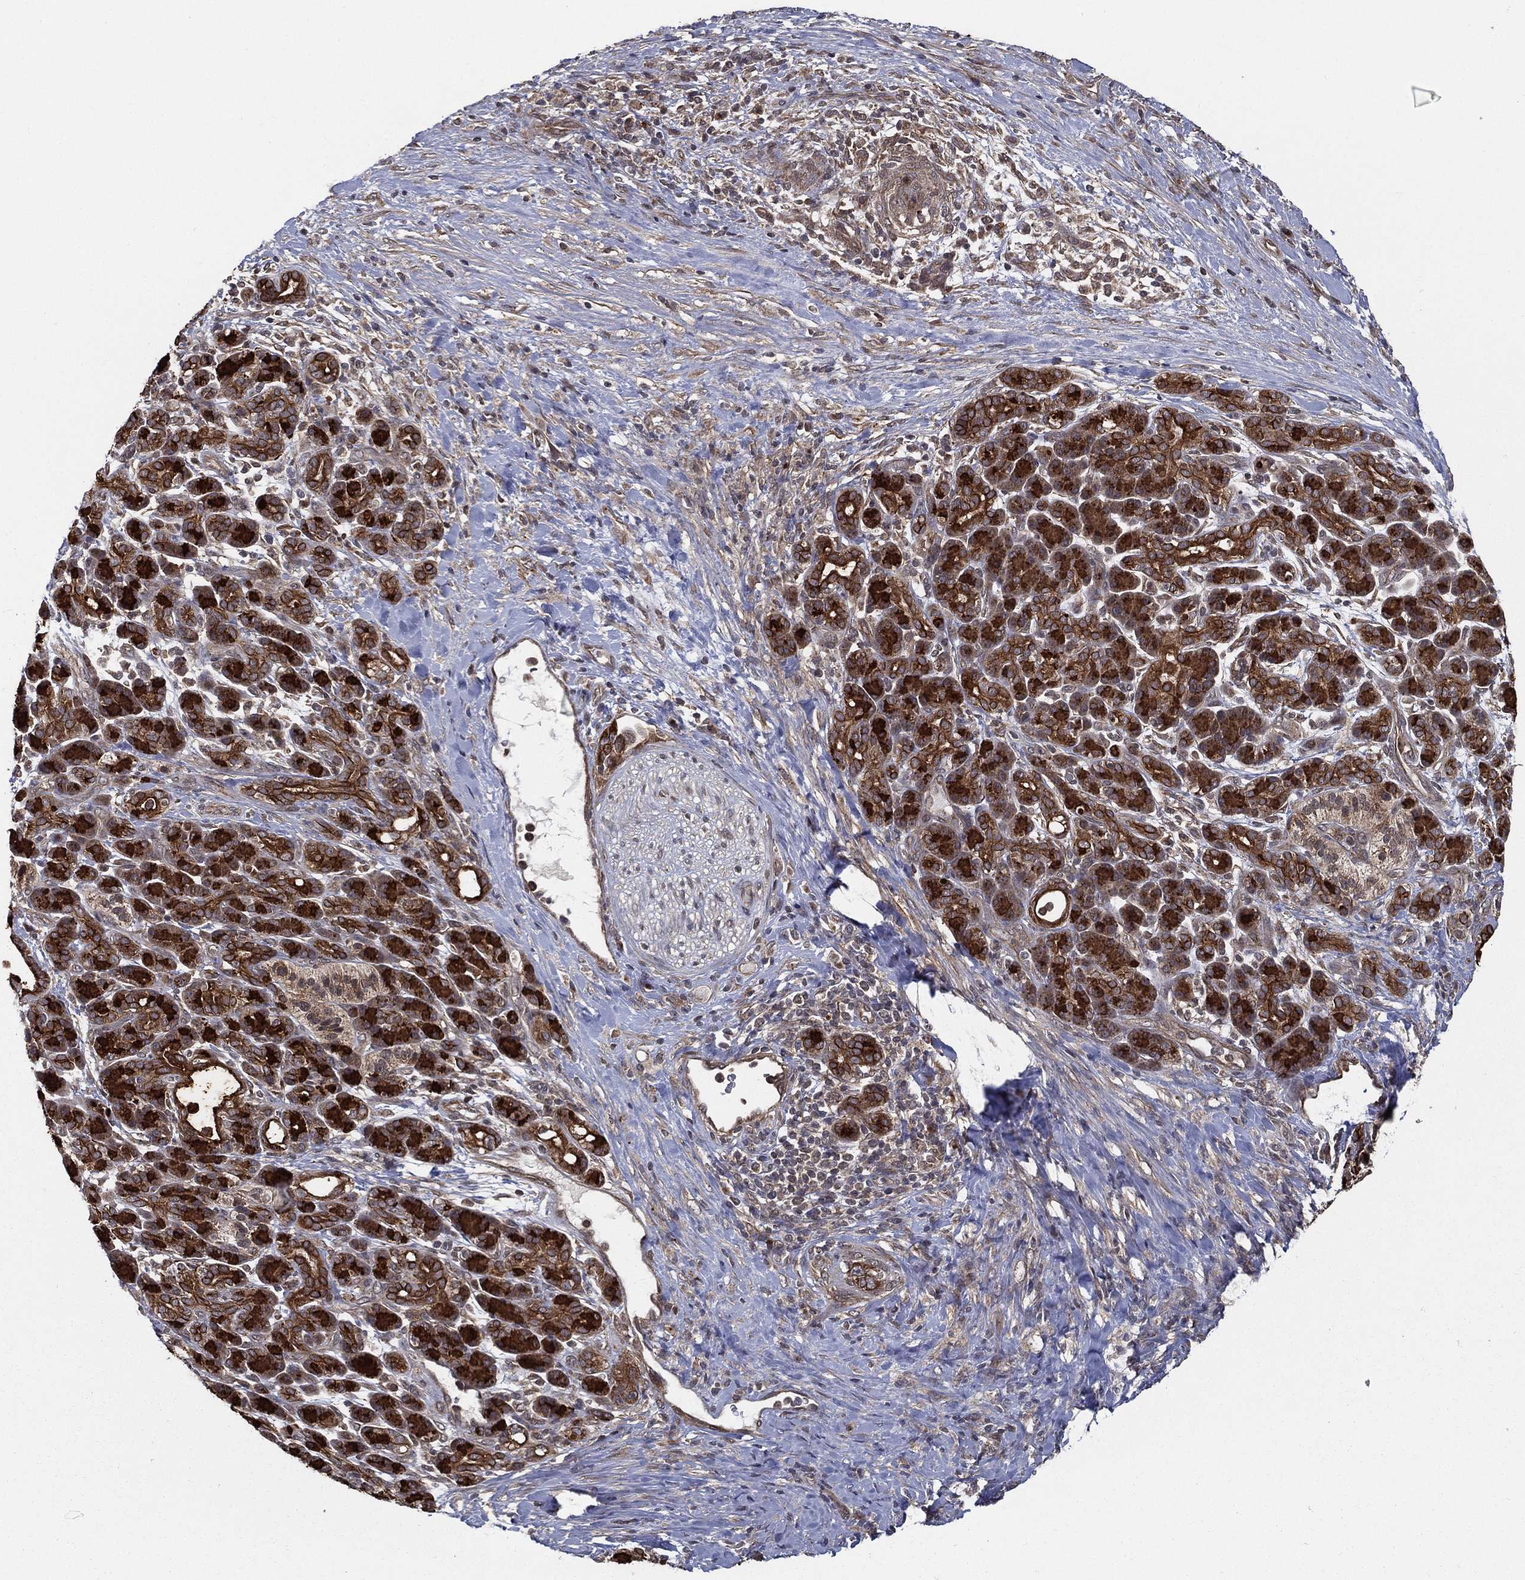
{"staining": {"intensity": "strong", "quantity": ">75%", "location": "cytoplasmic/membranous"}, "tissue": "pancreatic cancer", "cell_type": "Tumor cells", "image_type": "cancer", "snomed": [{"axis": "morphology", "description": "Adenocarcinoma, NOS"}, {"axis": "topography", "description": "Pancreas"}], "caption": "This is a histology image of immunohistochemistry staining of pancreatic cancer, which shows strong staining in the cytoplasmic/membranous of tumor cells.", "gene": "UACA", "patient": {"sex": "male", "age": 44}}